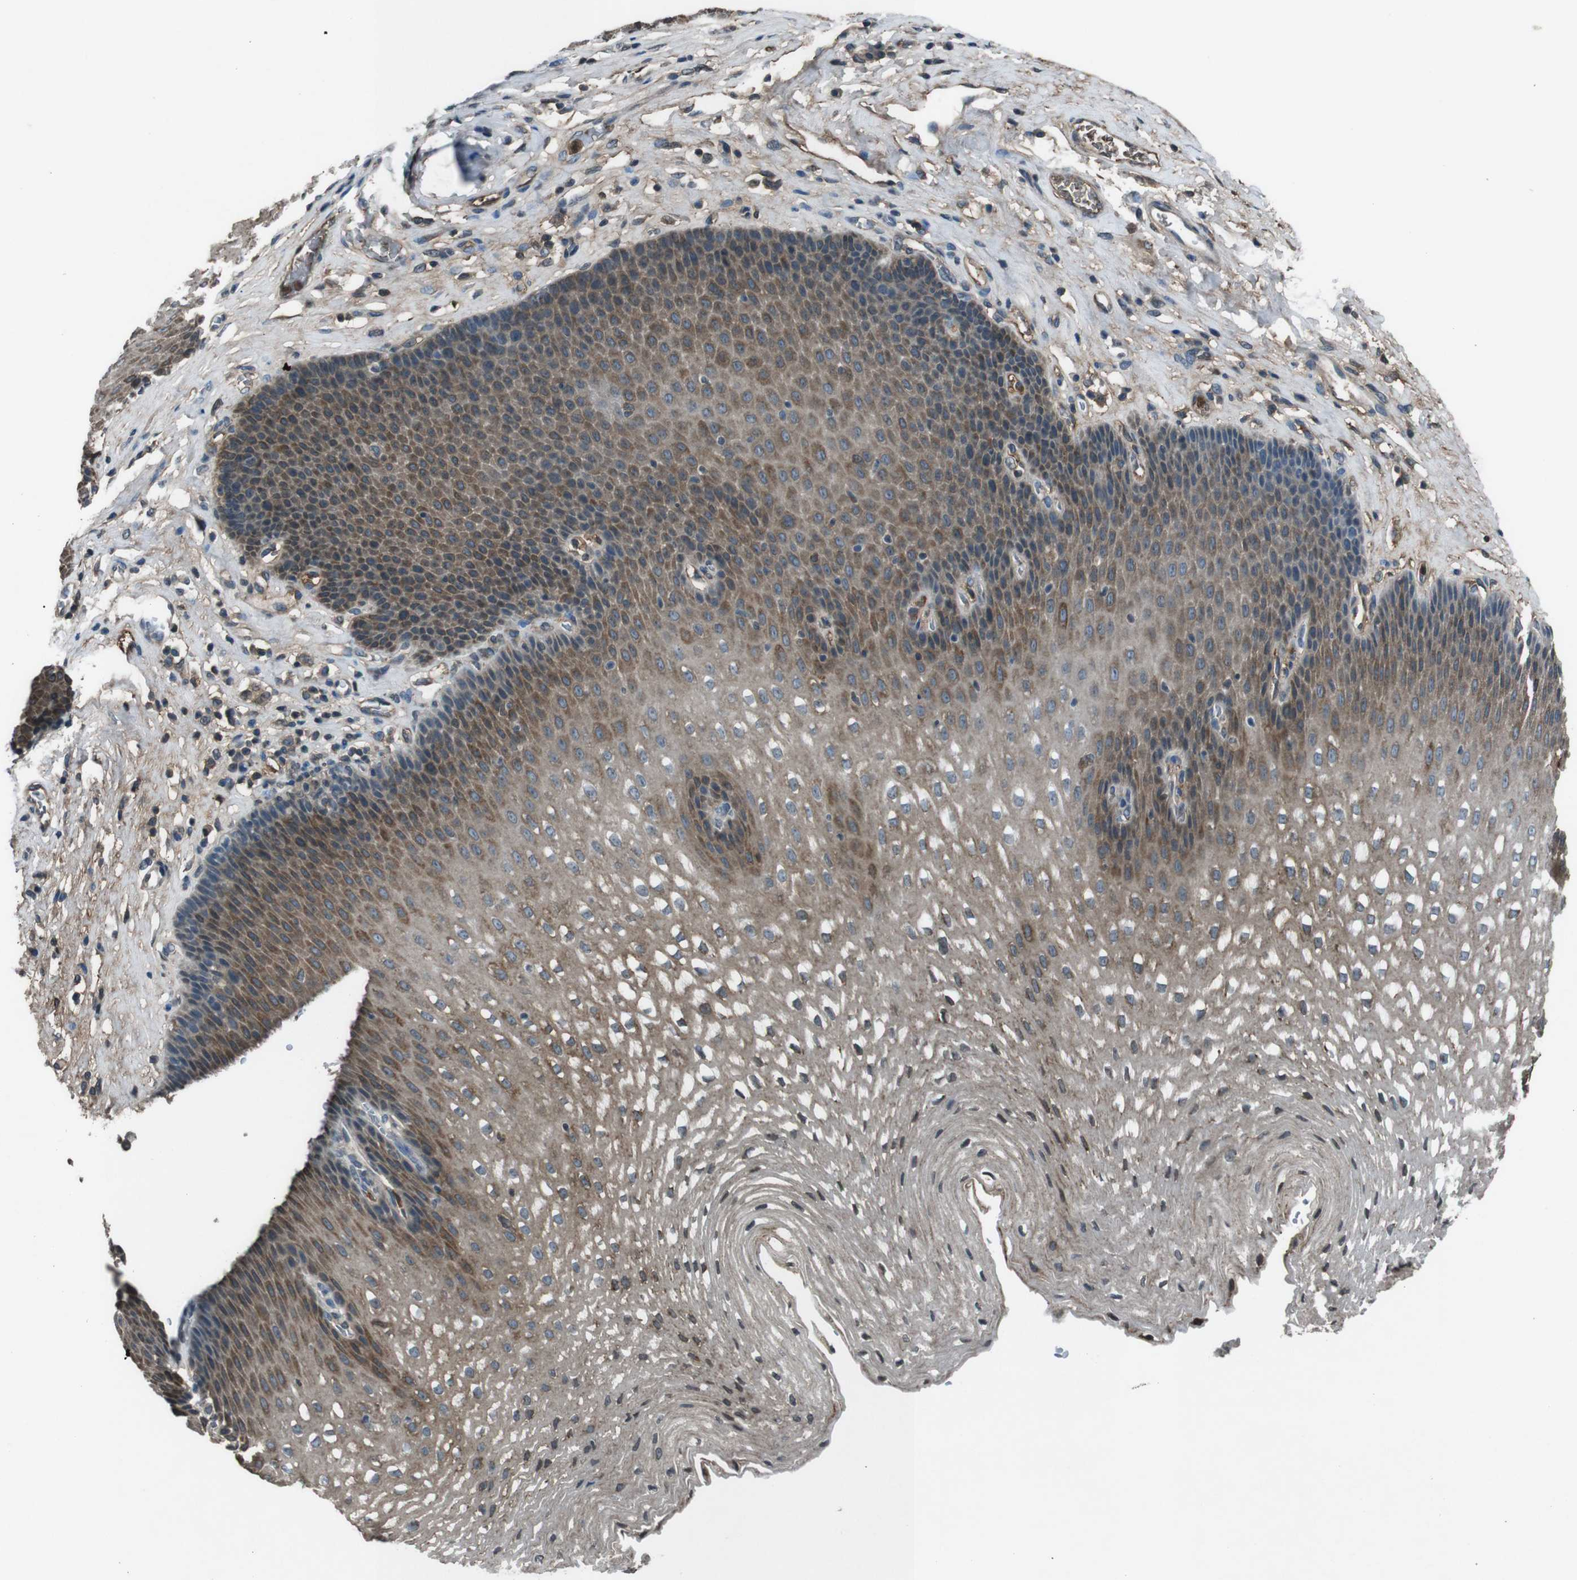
{"staining": {"intensity": "moderate", "quantity": ">75%", "location": "cytoplasmic/membranous"}, "tissue": "esophagus", "cell_type": "Squamous epithelial cells", "image_type": "normal", "snomed": [{"axis": "morphology", "description": "Normal tissue, NOS"}, {"axis": "topography", "description": "Esophagus"}], "caption": "Immunohistochemistry (IHC) photomicrograph of normal esophagus: esophagus stained using immunohistochemistry shows medium levels of moderate protein expression localized specifically in the cytoplasmic/membranous of squamous epithelial cells, appearing as a cytoplasmic/membranous brown color.", "gene": "UGT1A6", "patient": {"sex": "male", "age": 48}}